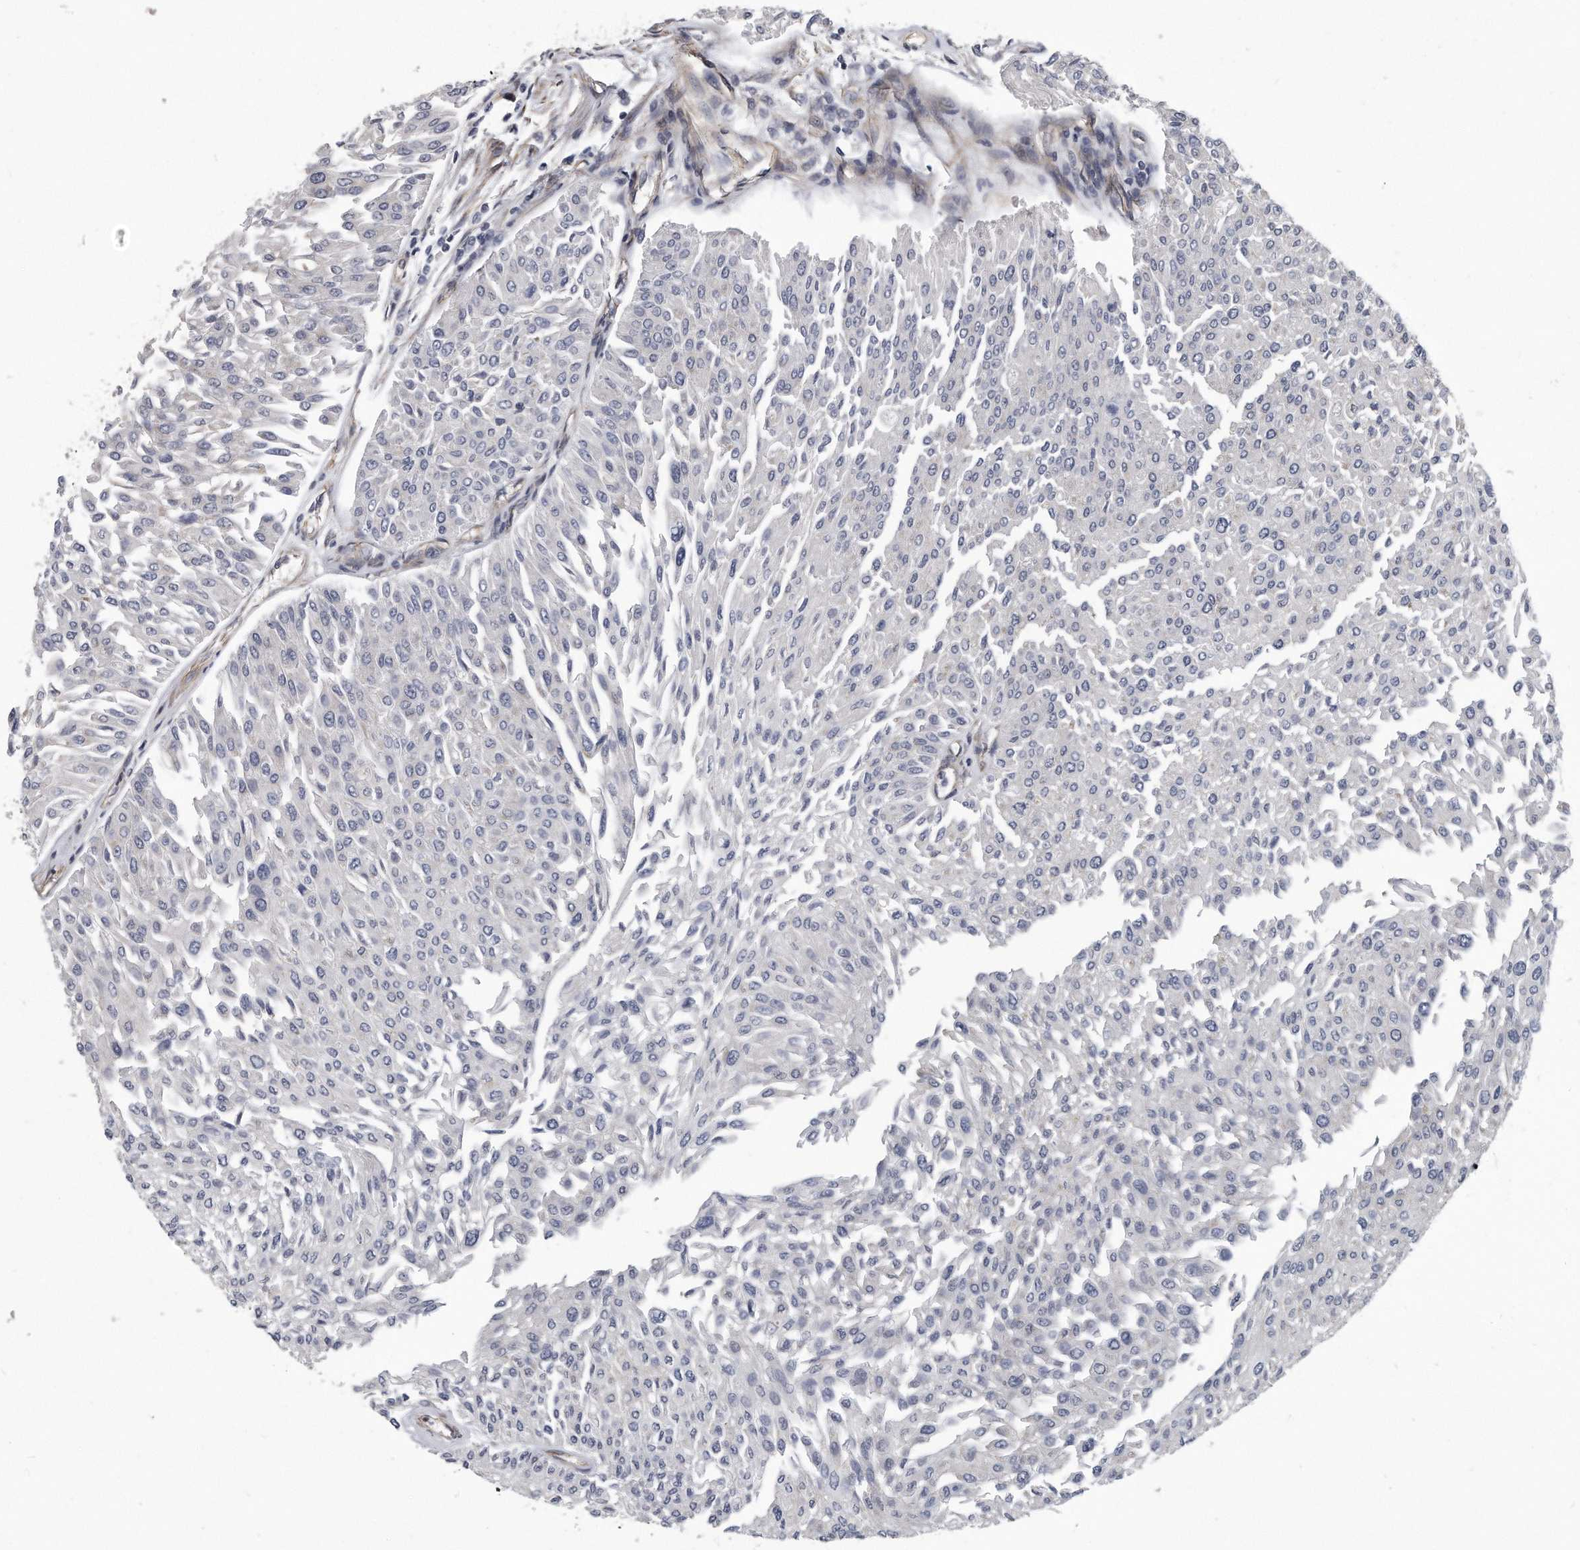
{"staining": {"intensity": "negative", "quantity": "none", "location": "none"}, "tissue": "urothelial cancer", "cell_type": "Tumor cells", "image_type": "cancer", "snomed": [{"axis": "morphology", "description": "Urothelial carcinoma, Low grade"}, {"axis": "topography", "description": "Urinary bladder"}], "caption": "Image shows no protein expression in tumor cells of urothelial carcinoma (low-grade) tissue.", "gene": "ARMCX1", "patient": {"sex": "male", "age": 67}}